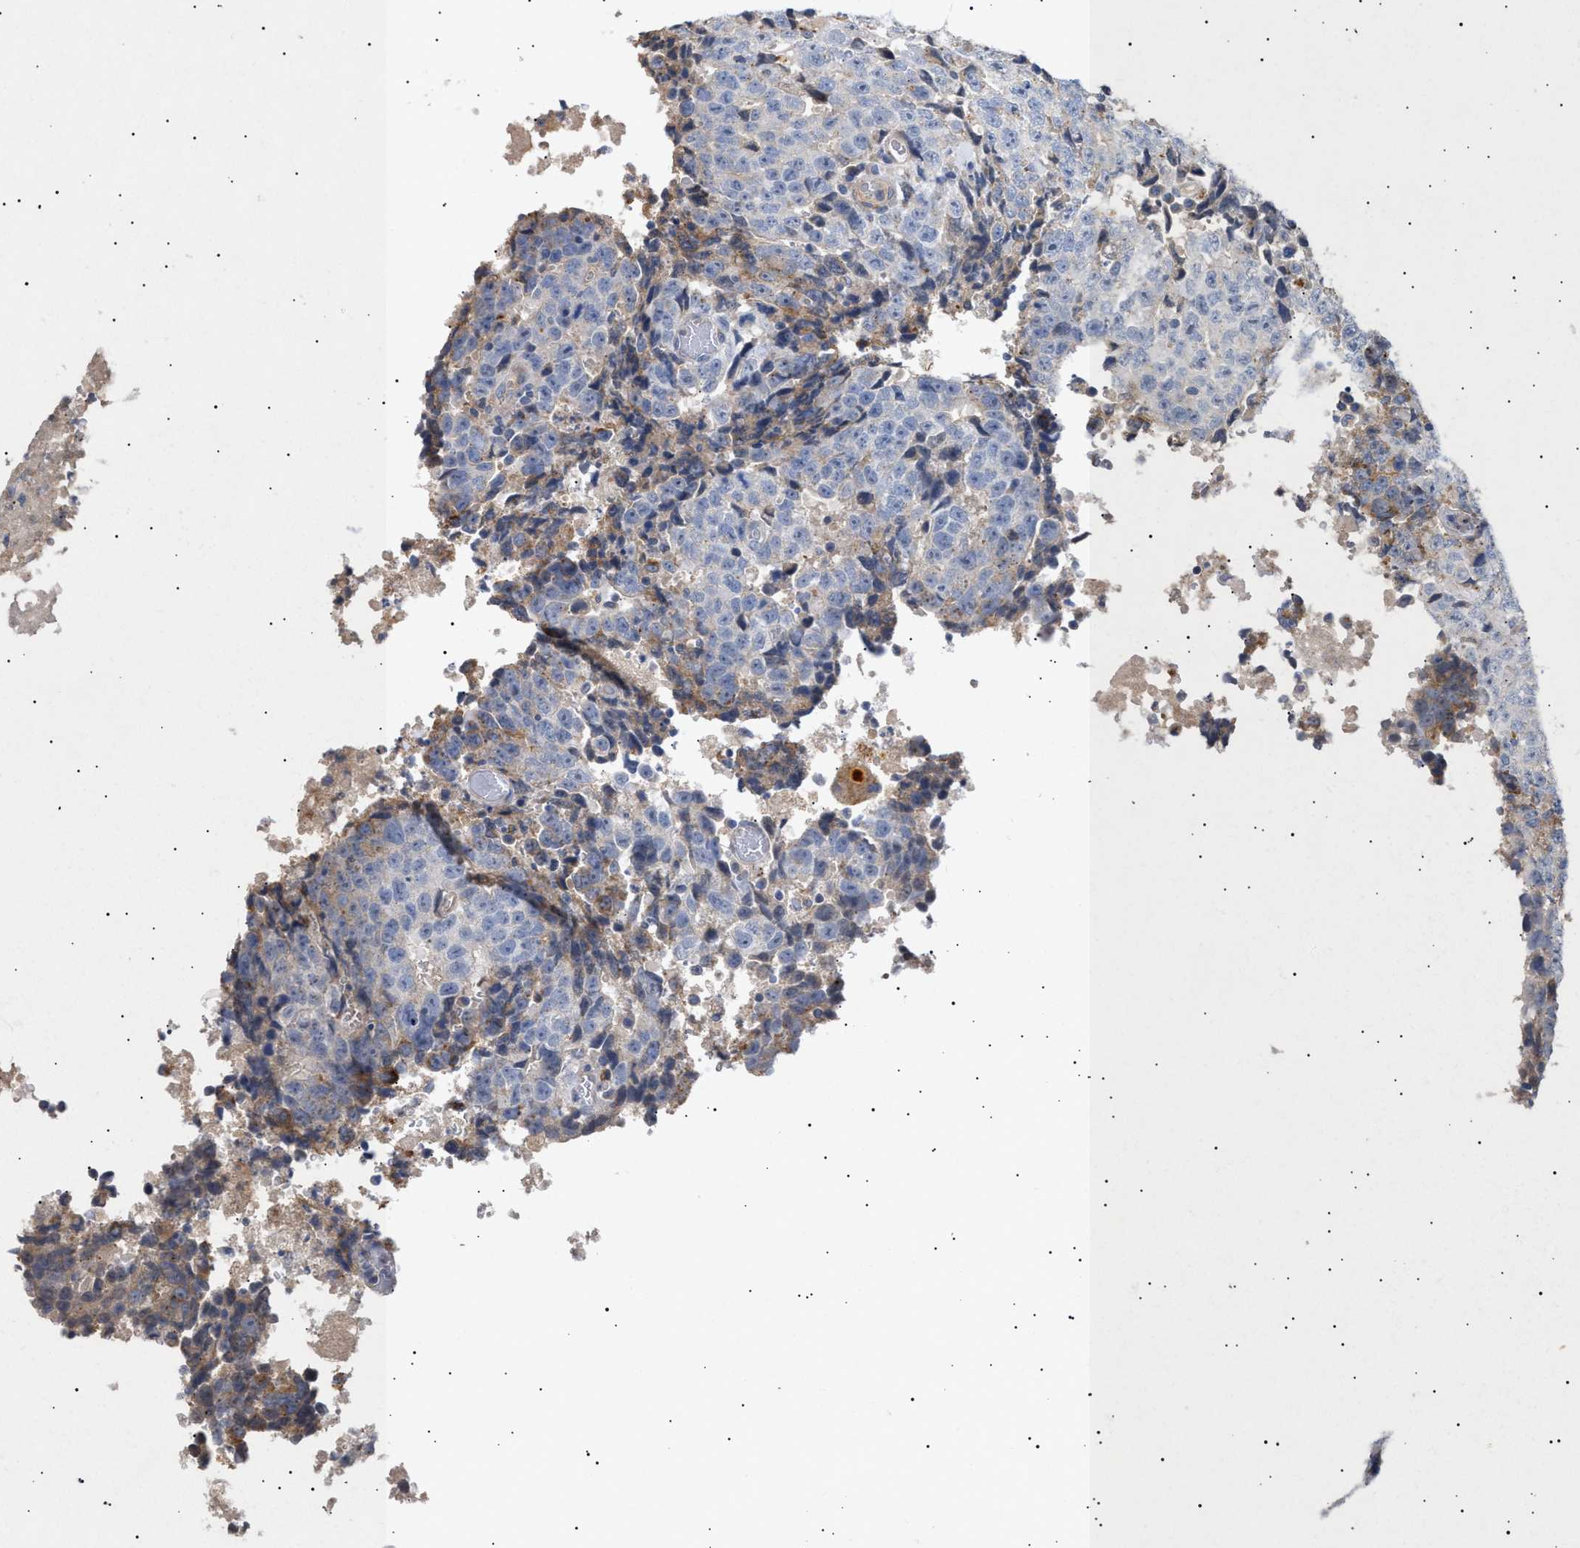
{"staining": {"intensity": "negative", "quantity": "none", "location": "none"}, "tissue": "testis cancer", "cell_type": "Tumor cells", "image_type": "cancer", "snomed": [{"axis": "morphology", "description": "Necrosis, NOS"}, {"axis": "morphology", "description": "Carcinoma, Embryonal, NOS"}, {"axis": "topography", "description": "Testis"}], "caption": "Protein analysis of testis embryonal carcinoma demonstrates no significant staining in tumor cells.", "gene": "SIRT5", "patient": {"sex": "male", "age": 19}}